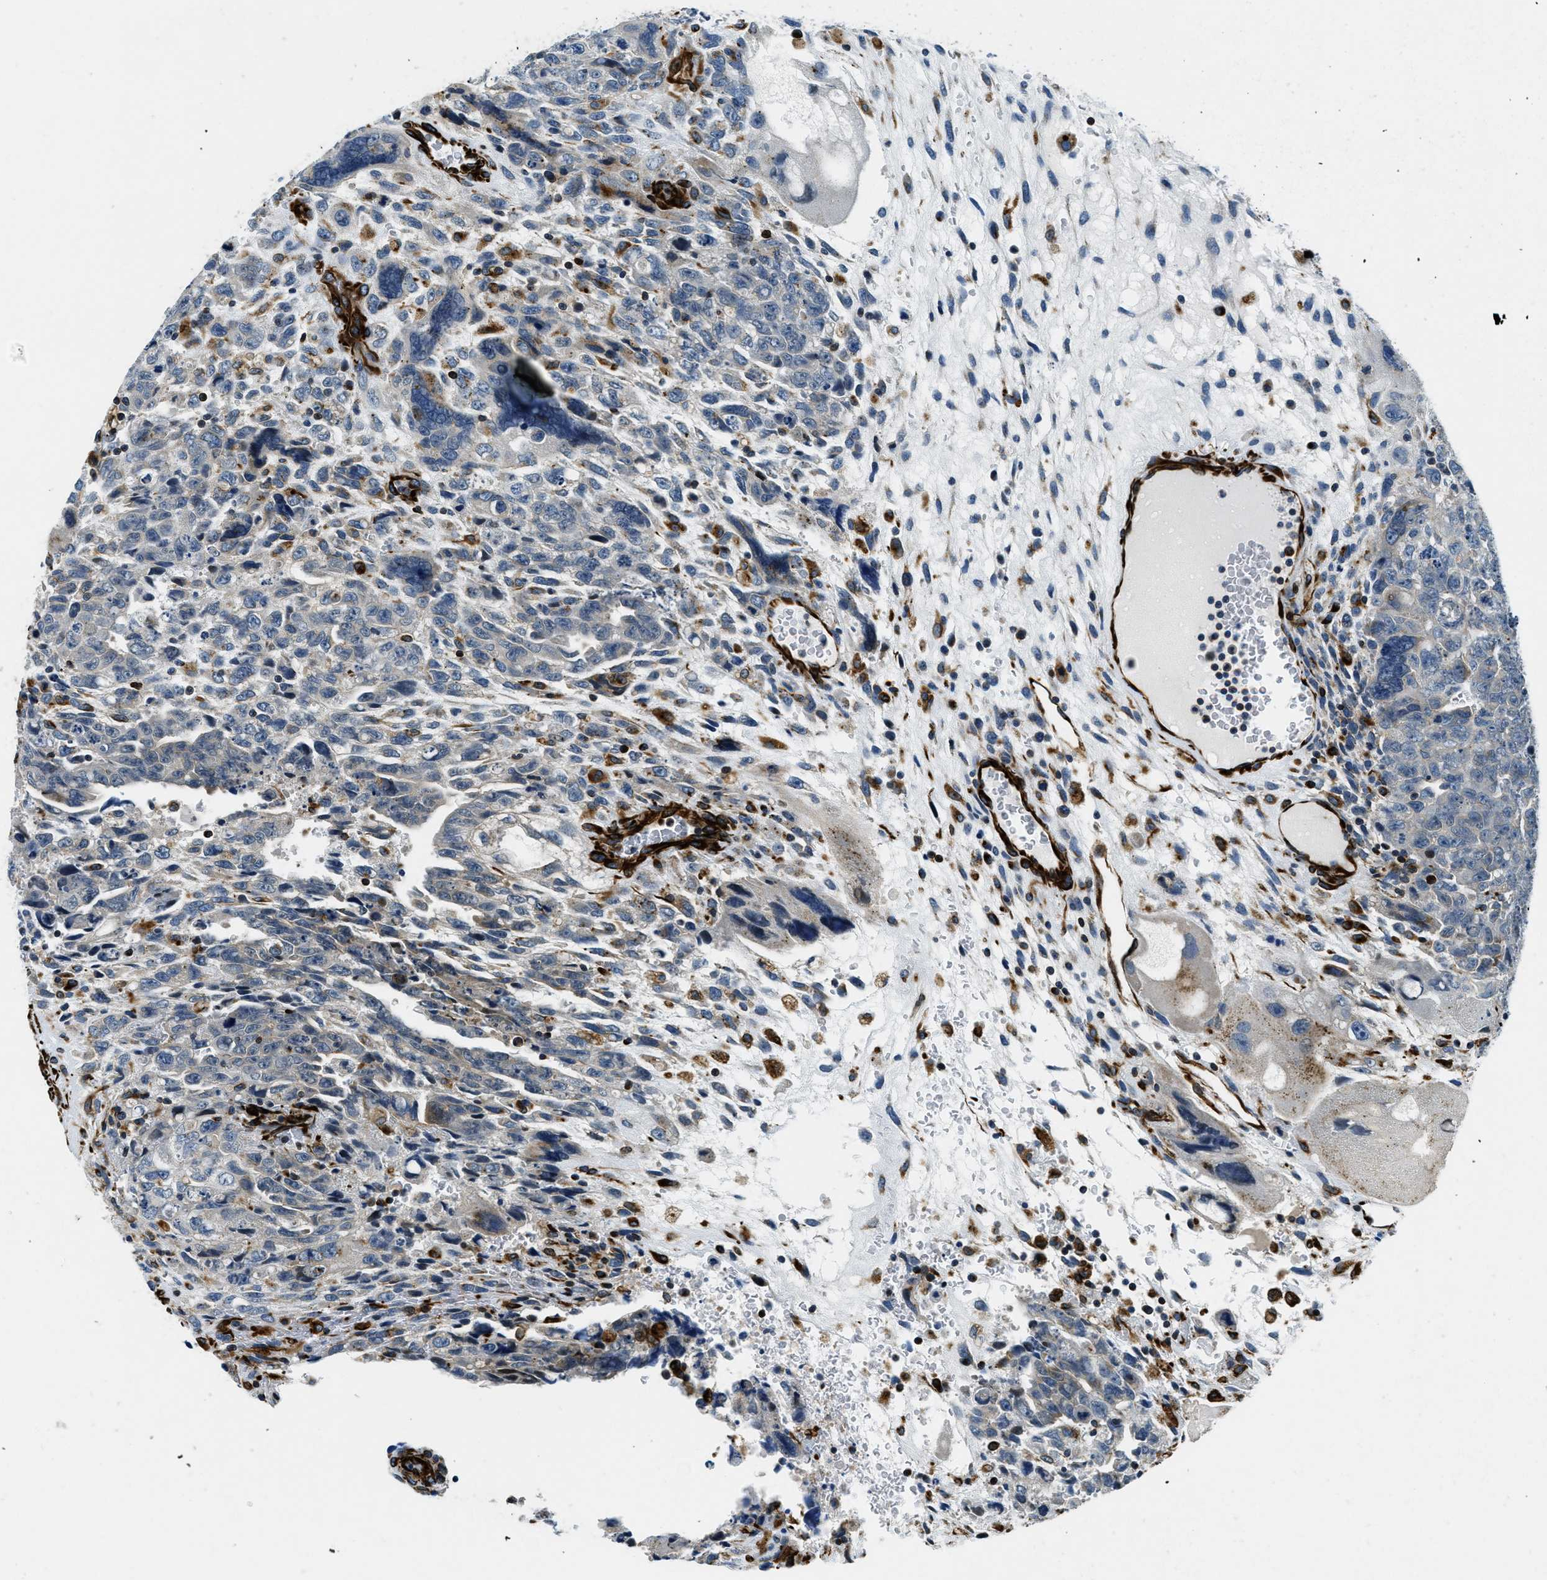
{"staining": {"intensity": "negative", "quantity": "none", "location": "none"}, "tissue": "testis cancer", "cell_type": "Tumor cells", "image_type": "cancer", "snomed": [{"axis": "morphology", "description": "Carcinoma, Embryonal, NOS"}, {"axis": "topography", "description": "Testis"}], "caption": "A micrograph of human embryonal carcinoma (testis) is negative for staining in tumor cells. (DAB (3,3'-diaminobenzidine) immunohistochemistry with hematoxylin counter stain).", "gene": "GNS", "patient": {"sex": "male", "age": 28}}